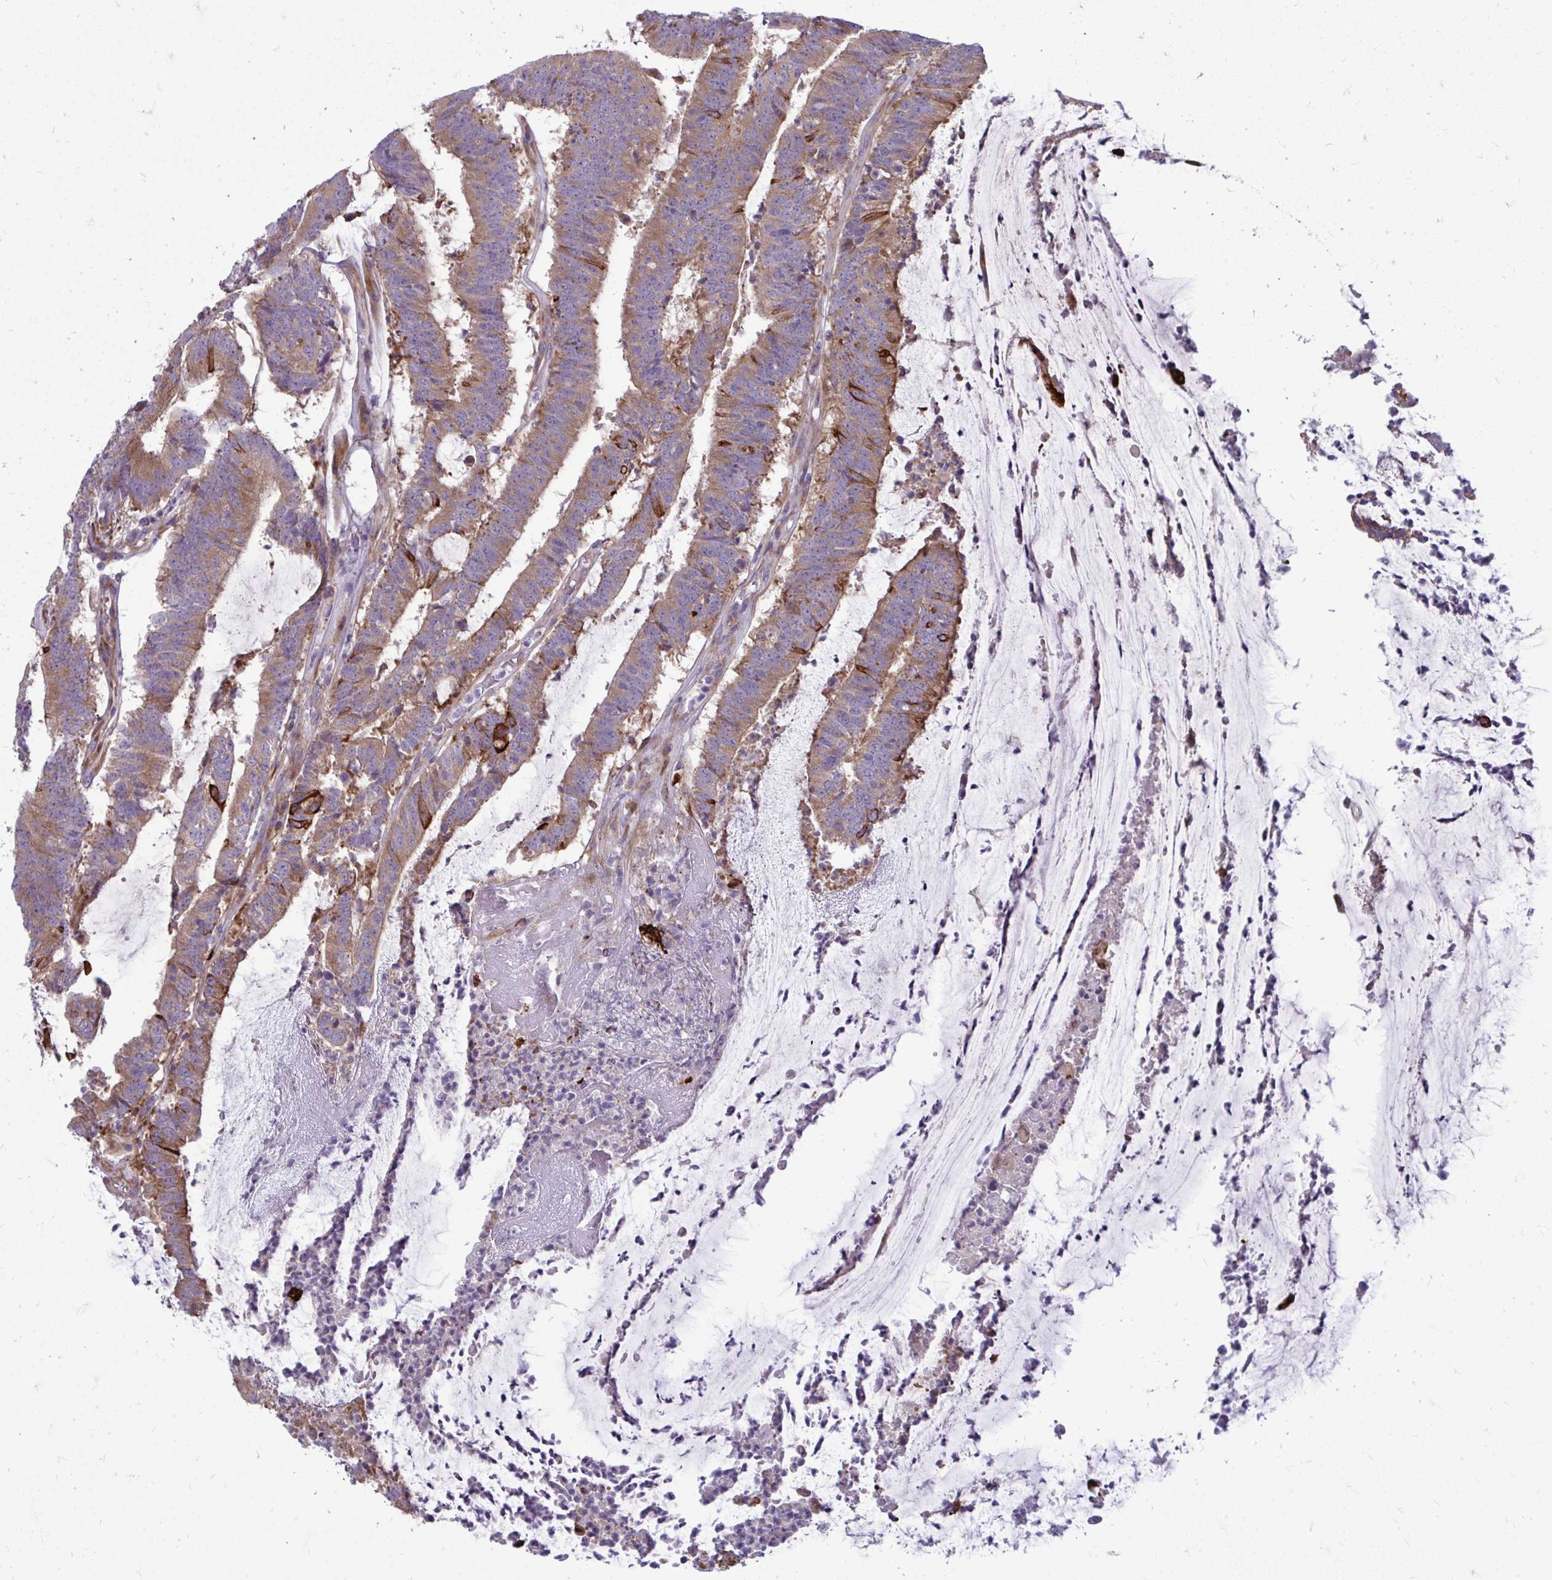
{"staining": {"intensity": "moderate", "quantity": ">75%", "location": "cytoplasmic/membranous"}, "tissue": "colorectal cancer", "cell_type": "Tumor cells", "image_type": "cancer", "snomed": [{"axis": "morphology", "description": "Adenocarcinoma, NOS"}, {"axis": "topography", "description": "Colon"}], "caption": "Immunohistochemical staining of colorectal adenocarcinoma displays moderate cytoplasmic/membranous protein positivity in about >75% of tumor cells.", "gene": "GFPT2", "patient": {"sex": "female", "age": 43}}